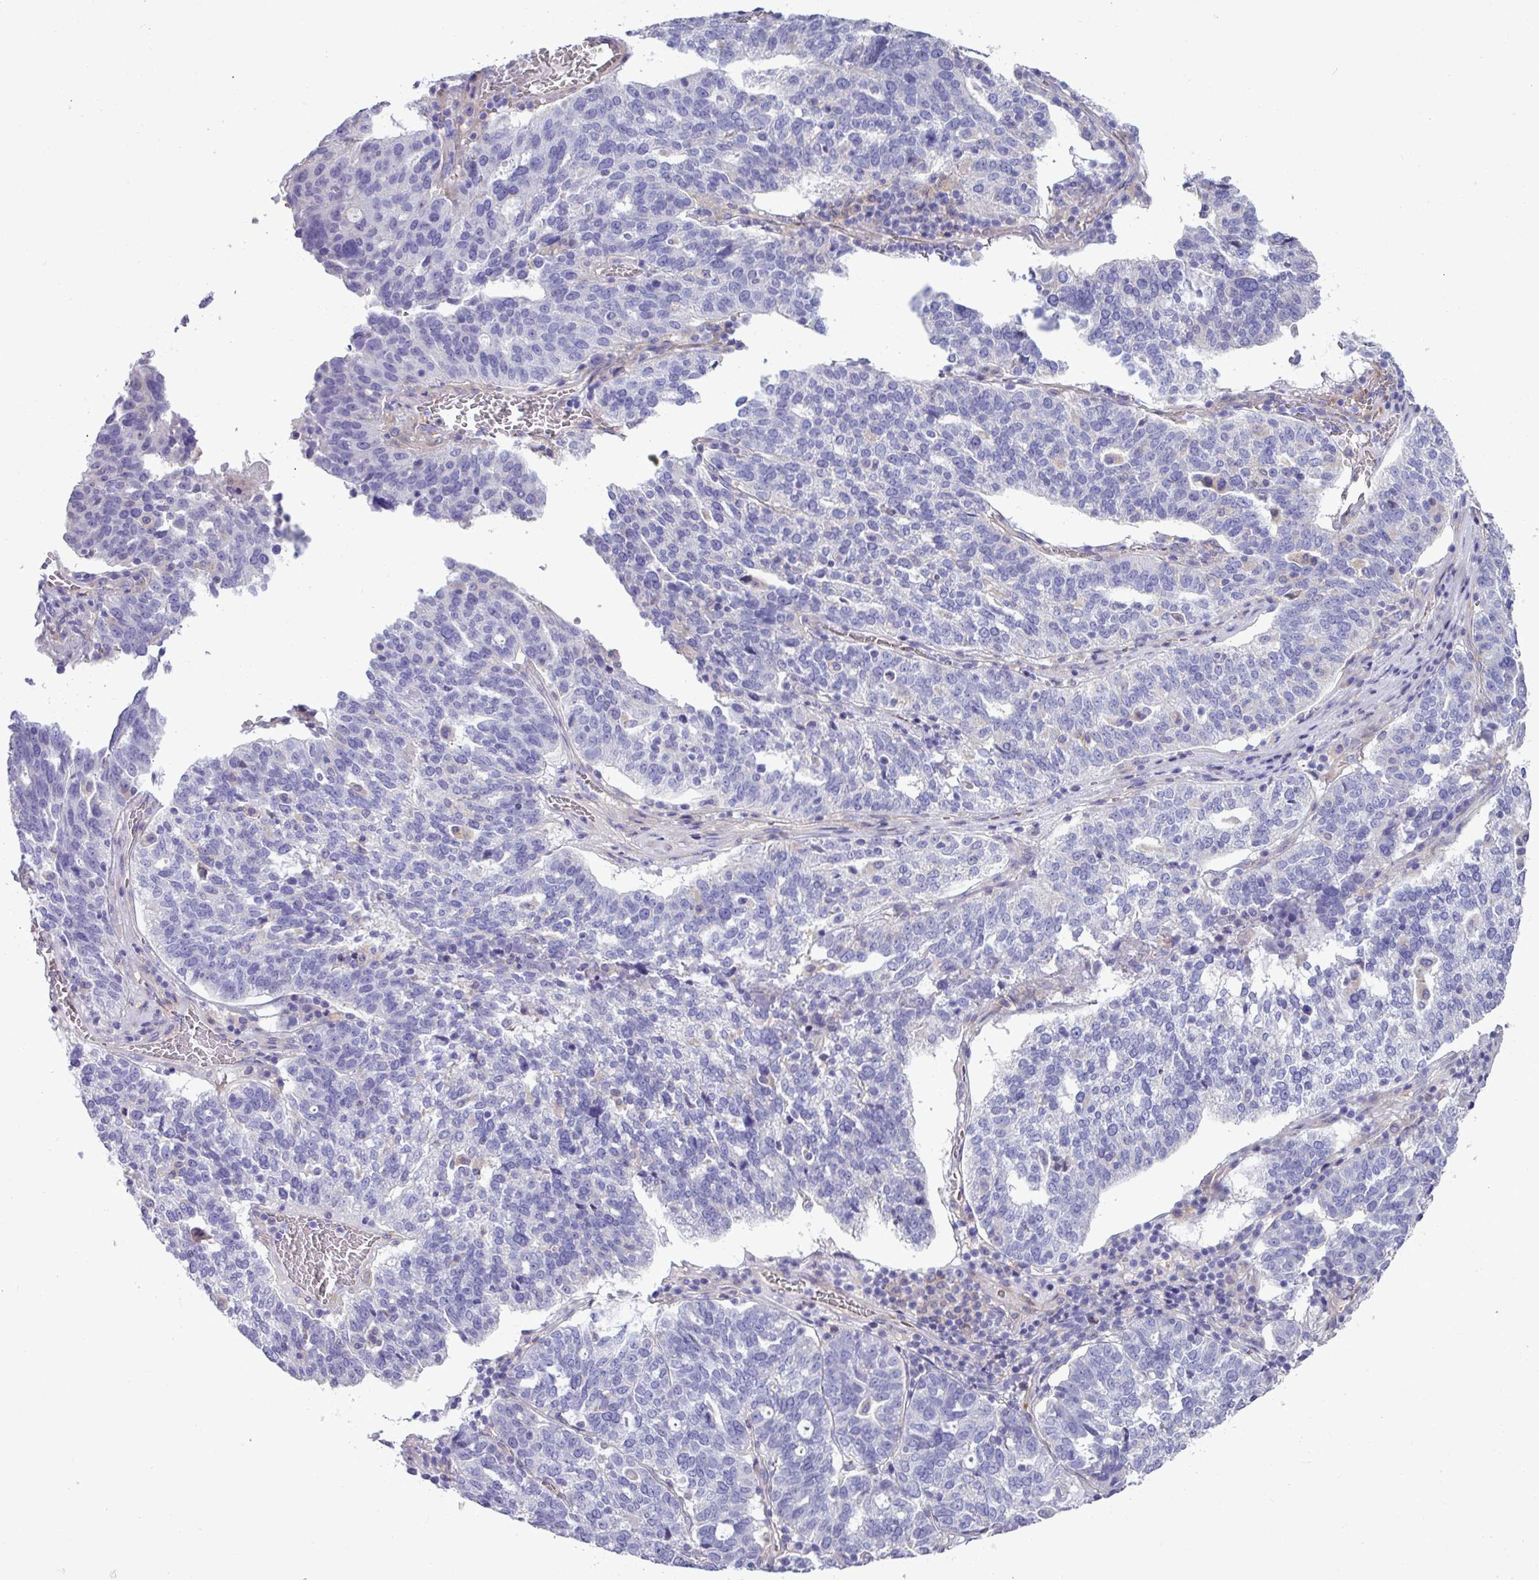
{"staining": {"intensity": "negative", "quantity": "none", "location": "none"}, "tissue": "ovarian cancer", "cell_type": "Tumor cells", "image_type": "cancer", "snomed": [{"axis": "morphology", "description": "Cystadenocarcinoma, serous, NOS"}, {"axis": "topography", "description": "Ovary"}], "caption": "Ovarian cancer was stained to show a protein in brown. There is no significant staining in tumor cells. (DAB immunohistochemistry (IHC) with hematoxylin counter stain).", "gene": "KIRREL3", "patient": {"sex": "female", "age": 59}}